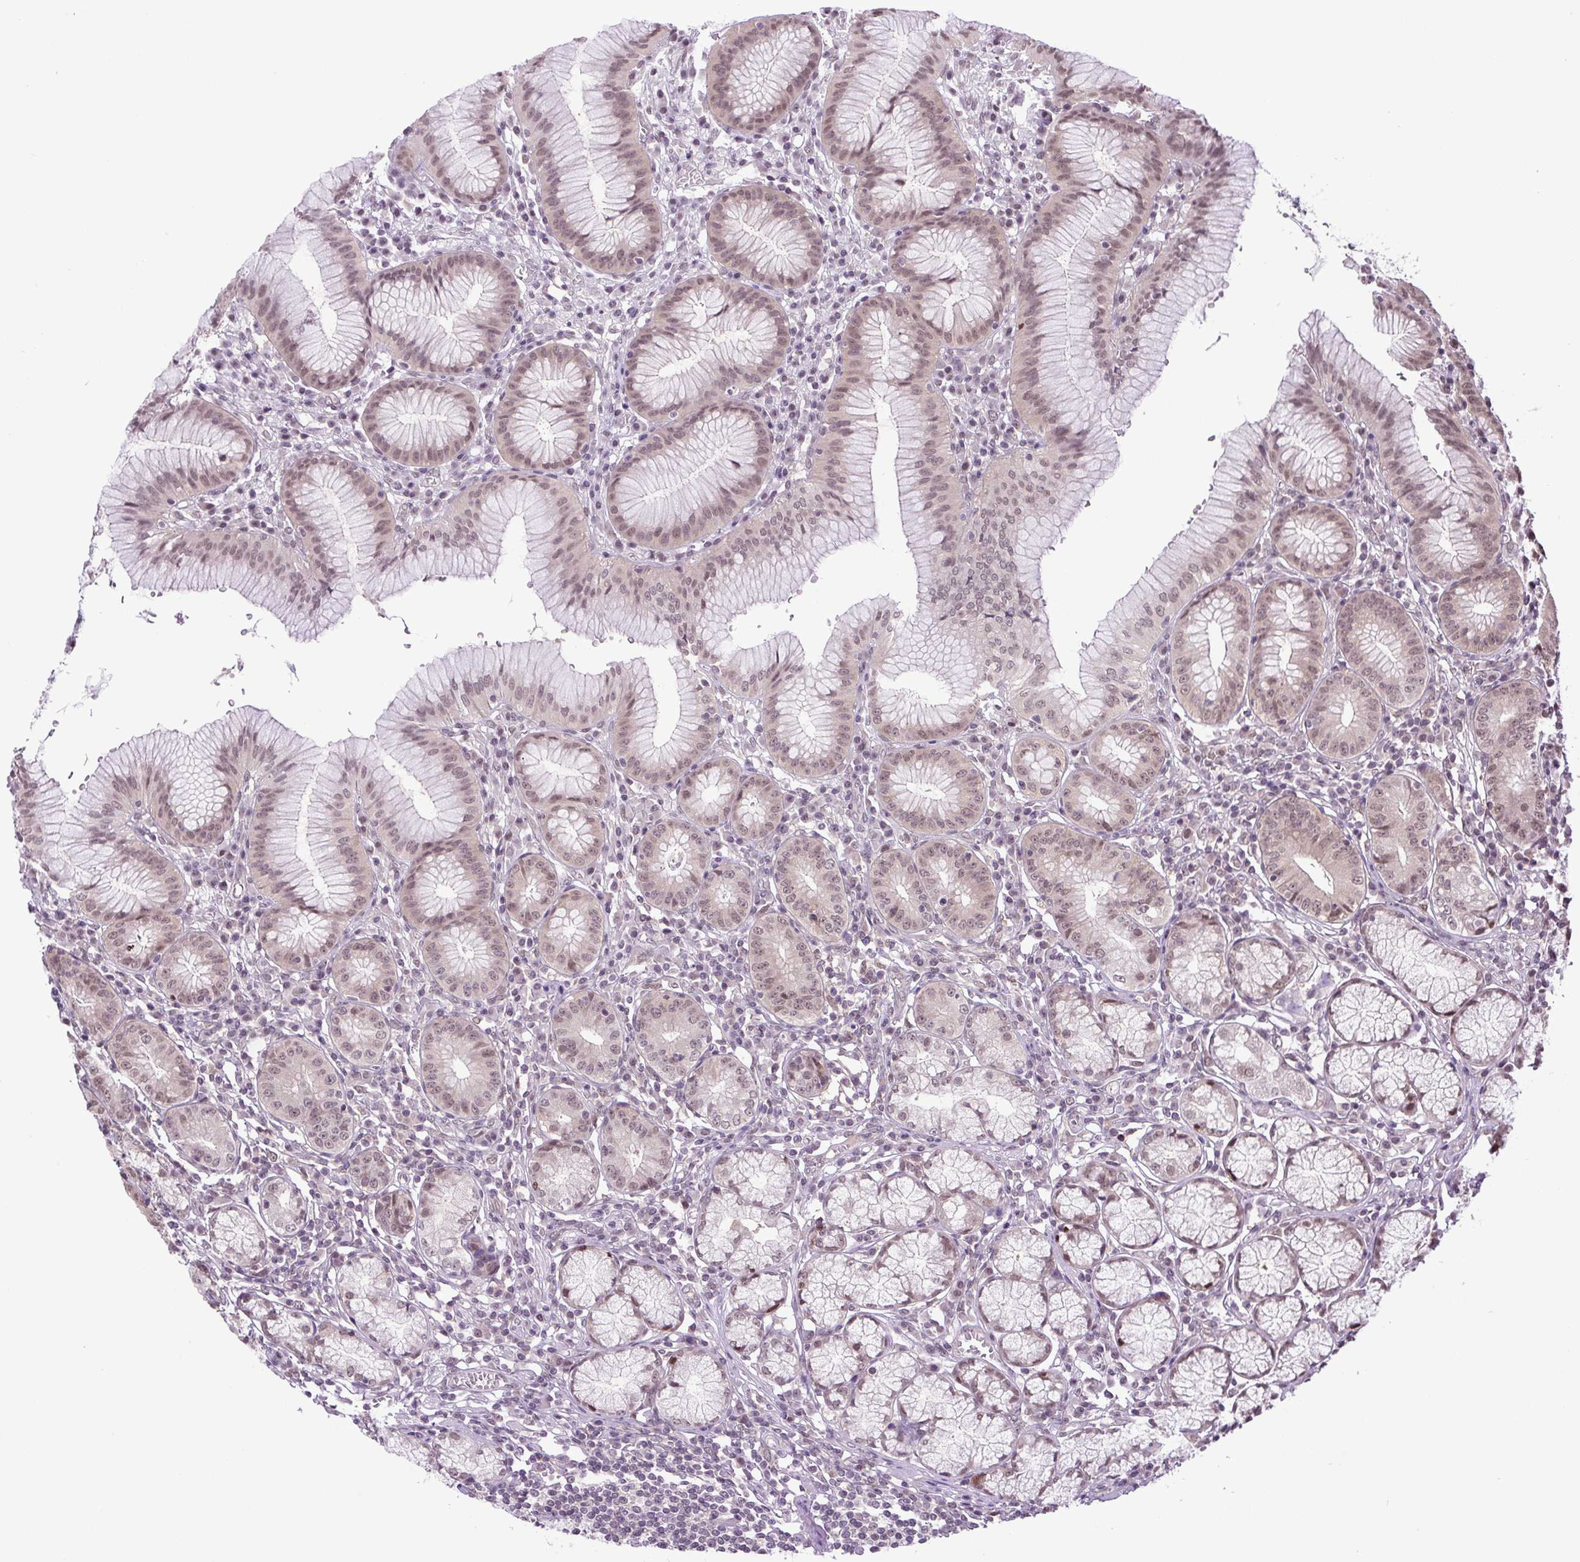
{"staining": {"intensity": "moderate", "quantity": ">75%", "location": "nuclear"}, "tissue": "stomach", "cell_type": "Glandular cells", "image_type": "normal", "snomed": [{"axis": "morphology", "description": "Normal tissue, NOS"}, {"axis": "topography", "description": "Stomach"}], "caption": "Stomach stained with IHC reveals moderate nuclear expression in approximately >75% of glandular cells.", "gene": "SGTA", "patient": {"sex": "male", "age": 55}}